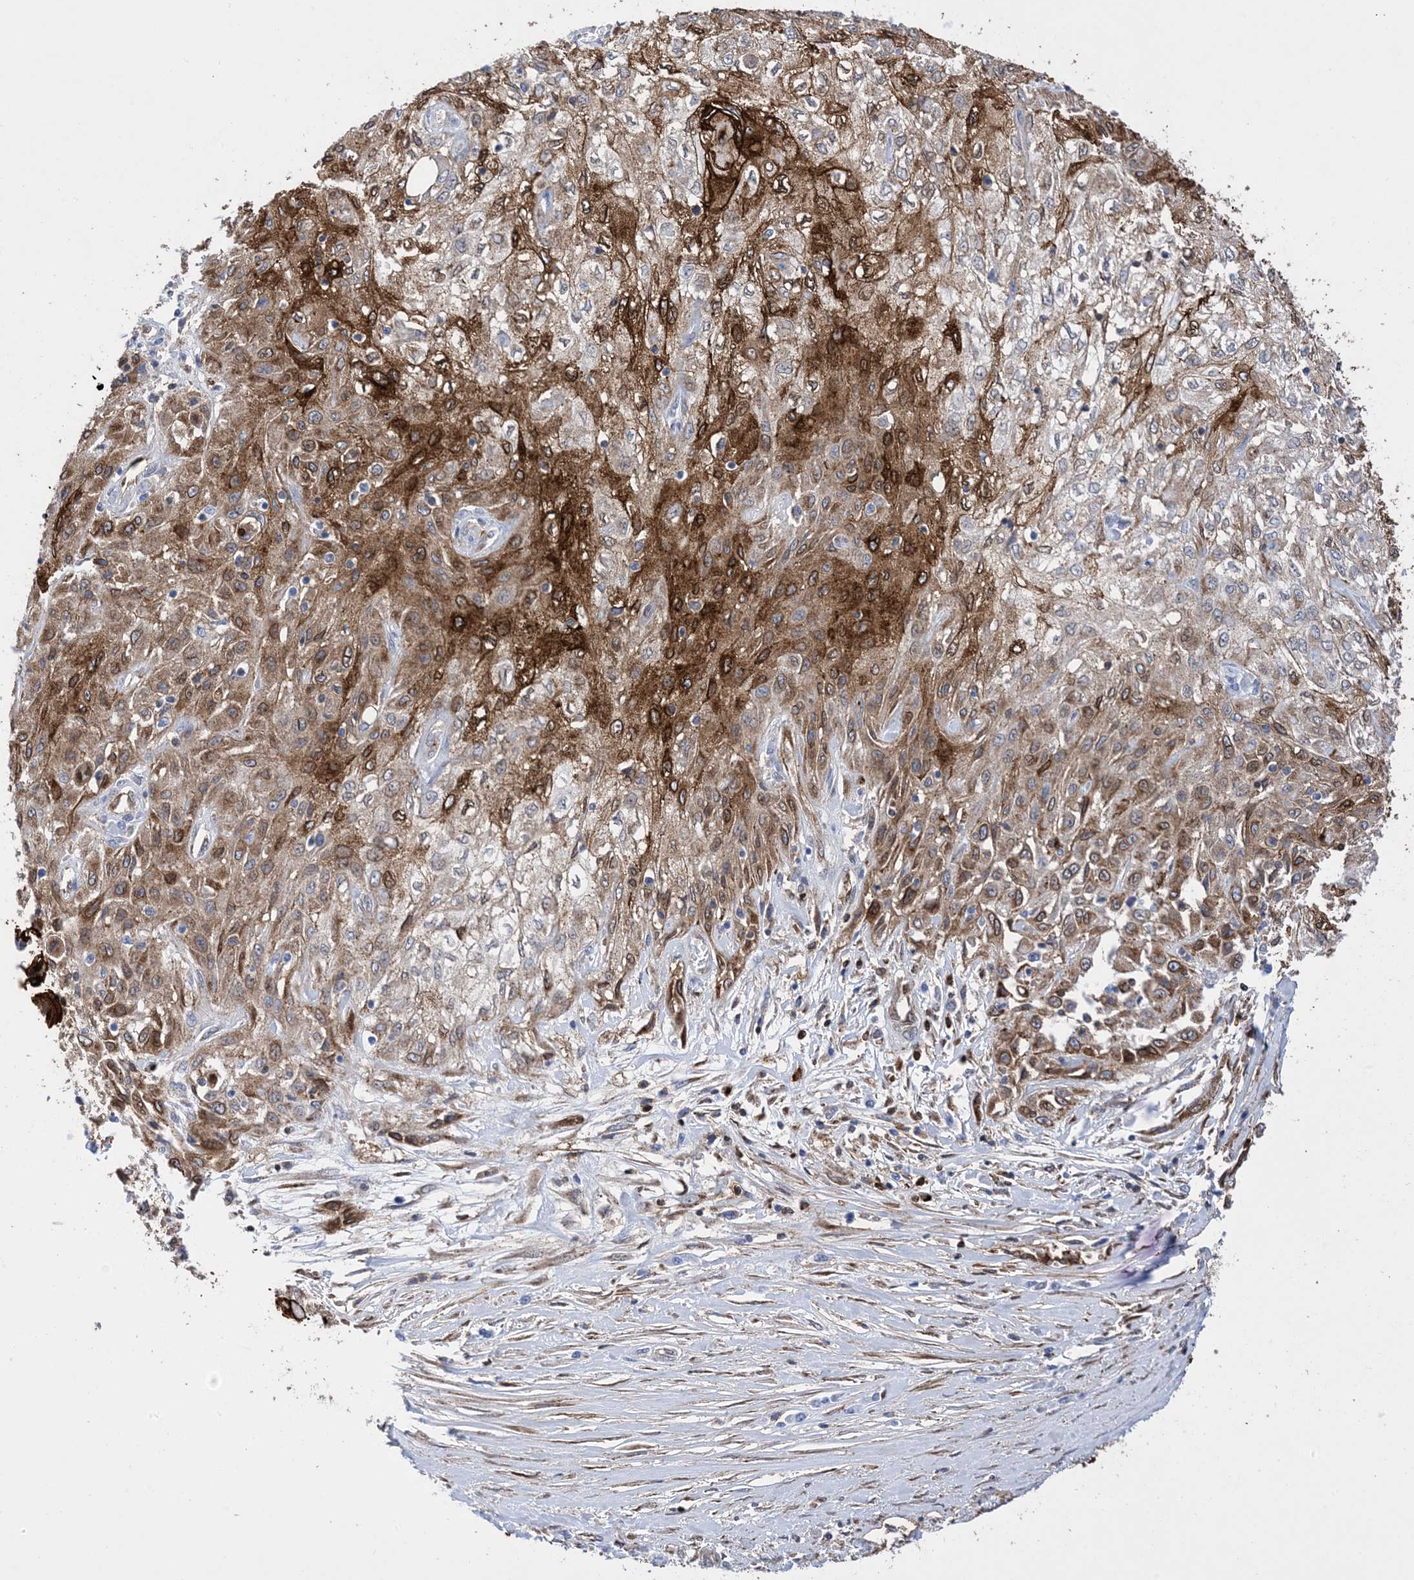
{"staining": {"intensity": "moderate", "quantity": ">75%", "location": "cytoplasmic/membranous"}, "tissue": "skin cancer", "cell_type": "Tumor cells", "image_type": "cancer", "snomed": [{"axis": "morphology", "description": "Squamous cell carcinoma, NOS"}, {"axis": "morphology", "description": "Squamous cell carcinoma, metastatic, NOS"}, {"axis": "topography", "description": "Skin"}, {"axis": "topography", "description": "Lymph node"}], "caption": "Skin metastatic squamous cell carcinoma tissue demonstrates moderate cytoplasmic/membranous positivity in about >75% of tumor cells, visualized by immunohistochemistry.", "gene": "ANXA1", "patient": {"sex": "male", "age": 75}}